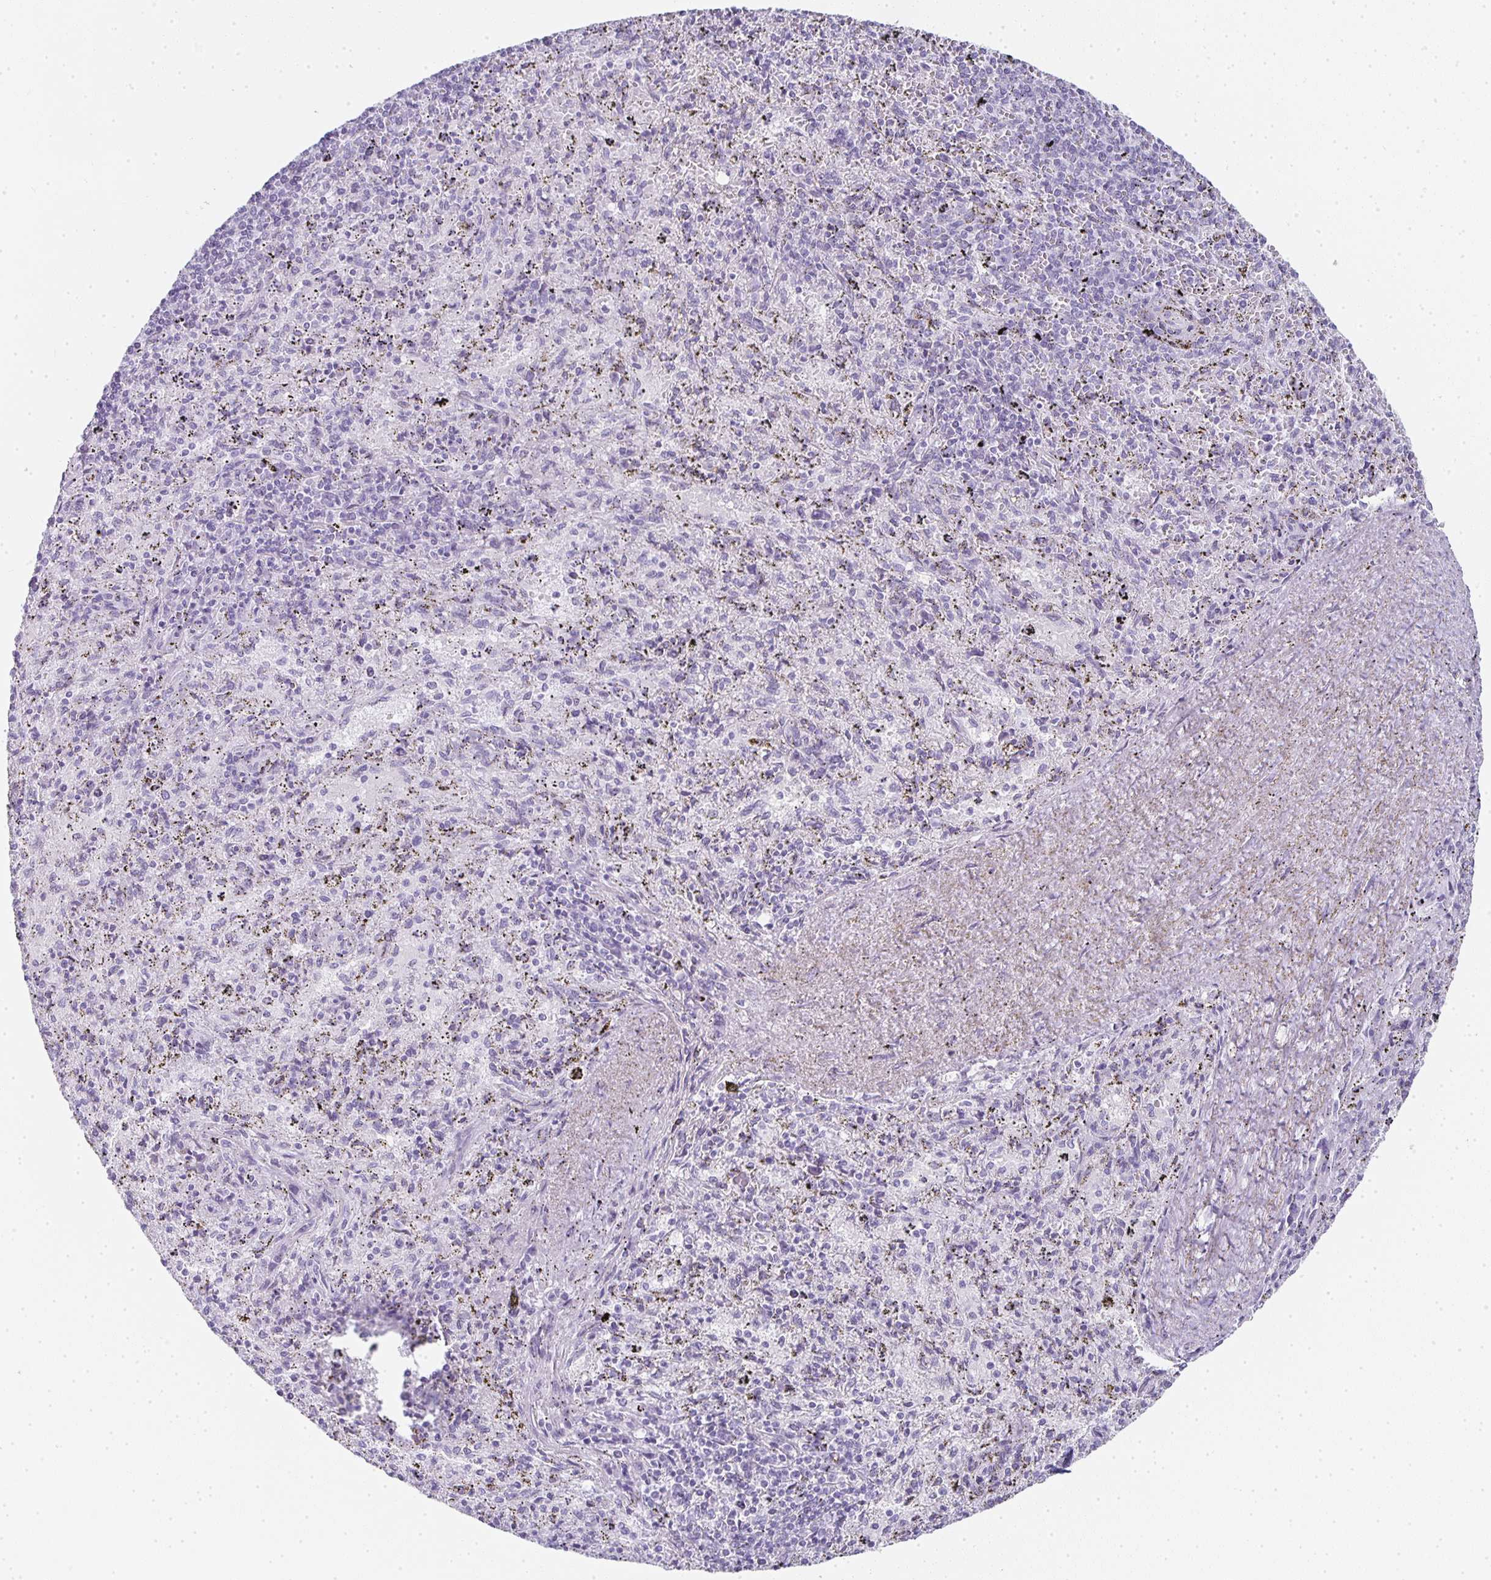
{"staining": {"intensity": "negative", "quantity": "none", "location": "none"}, "tissue": "spleen", "cell_type": "Cells in red pulp", "image_type": "normal", "snomed": [{"axis": "morphology", "description": "Normal tissue, NOS"}, {"axis": "topography", "description": "Spleen"}], "caption": "This is an IHC image of benign human spleen. There is no positivity in cells in red pulp.", "gene": "TPSD1", "patient": {"sex": "male", "age": 57}}